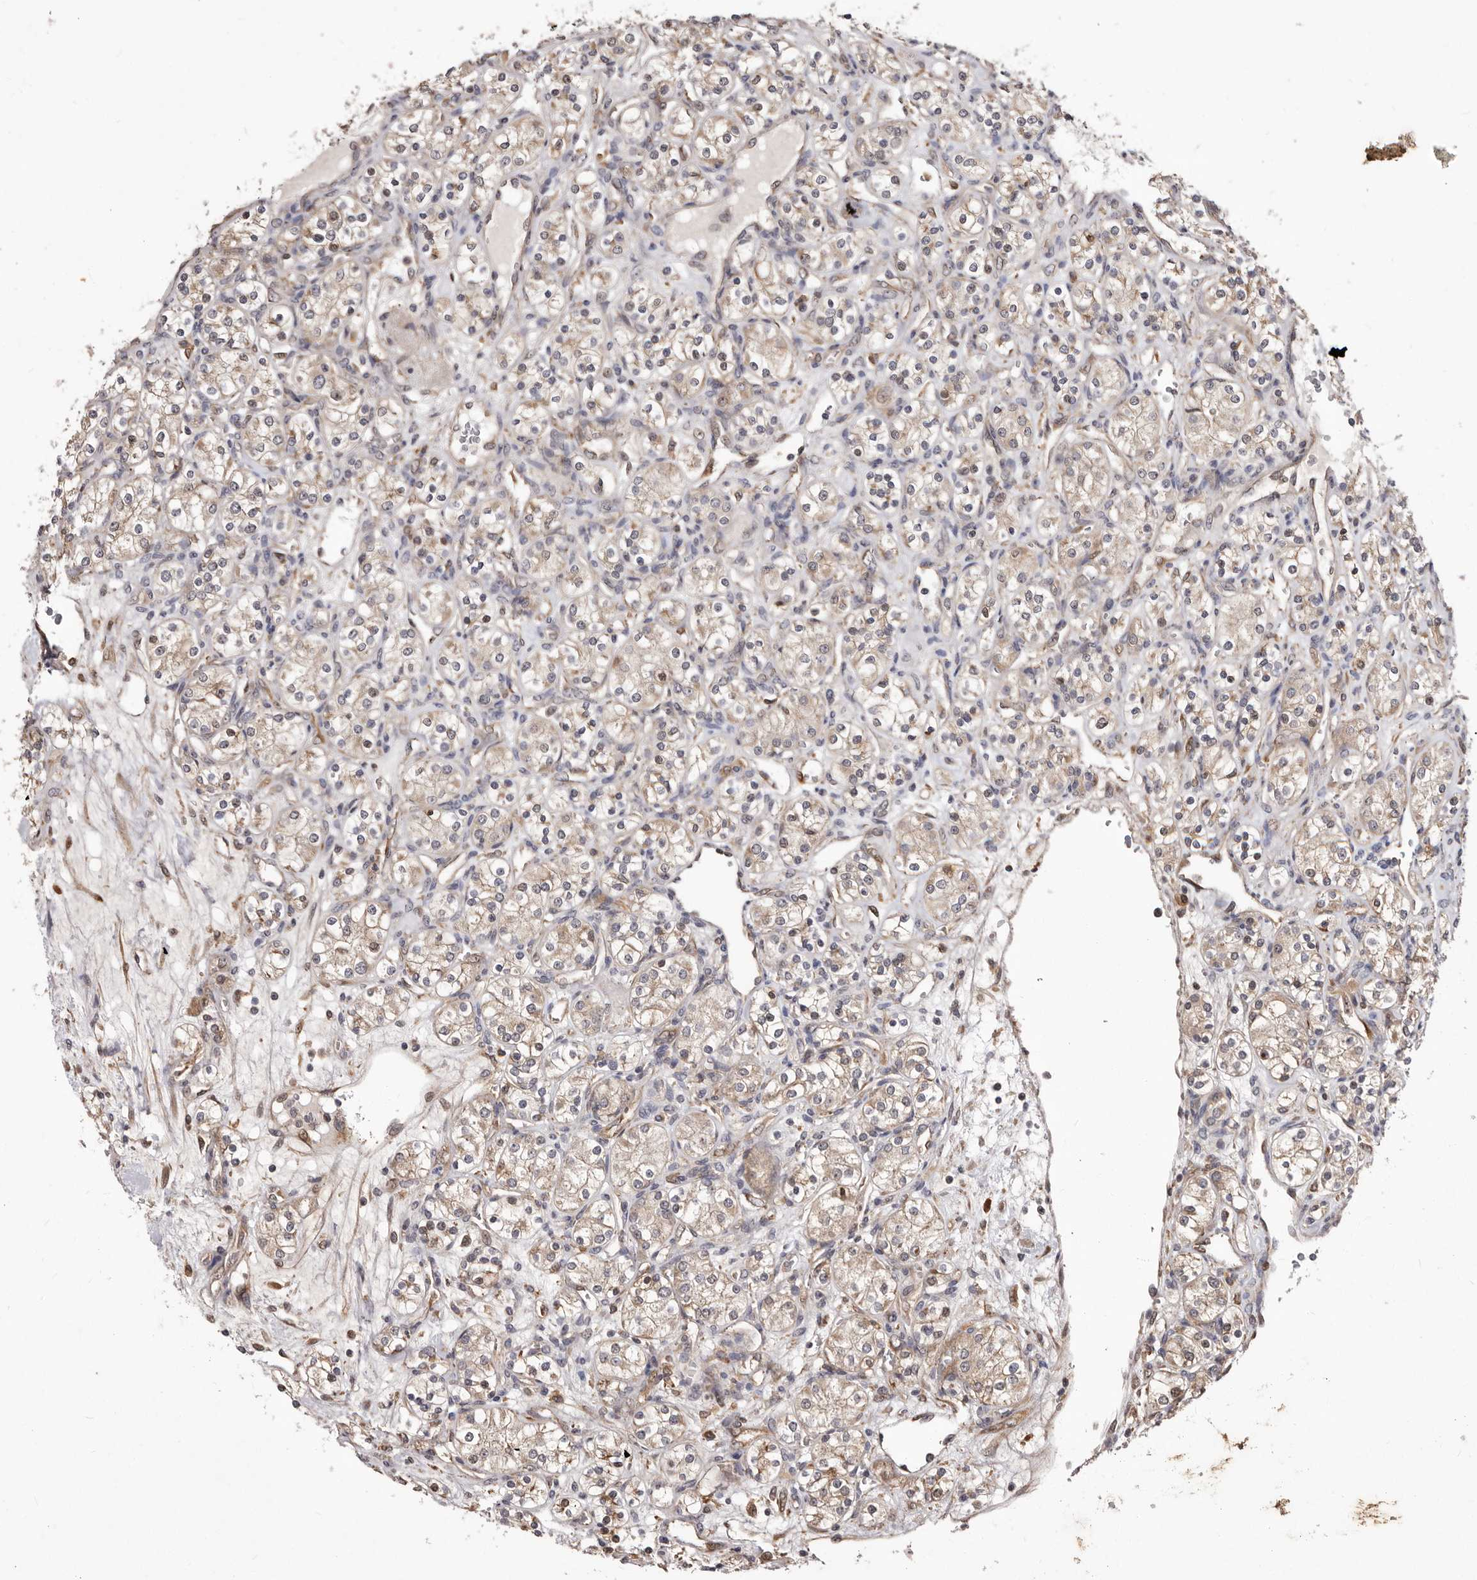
{"staining": {"intensity": "weak", "quantity": "<25%", "location": "cytoplasmic/membranous"}, "tissue": "renal cancer", "cell_type": "Tumor cells", "image_type": "cancer", "snomed": [{"axis": "morphology", "description": "Adenocarcinoma, NOS"}, {"axis": "topography", "description": "Kidney"}], "caption": "Protein analysis of renal cancer shows no significant expression in tumor cells.", "gene": "RRM2B", "patient": {"sex": "male", "age": 77}}